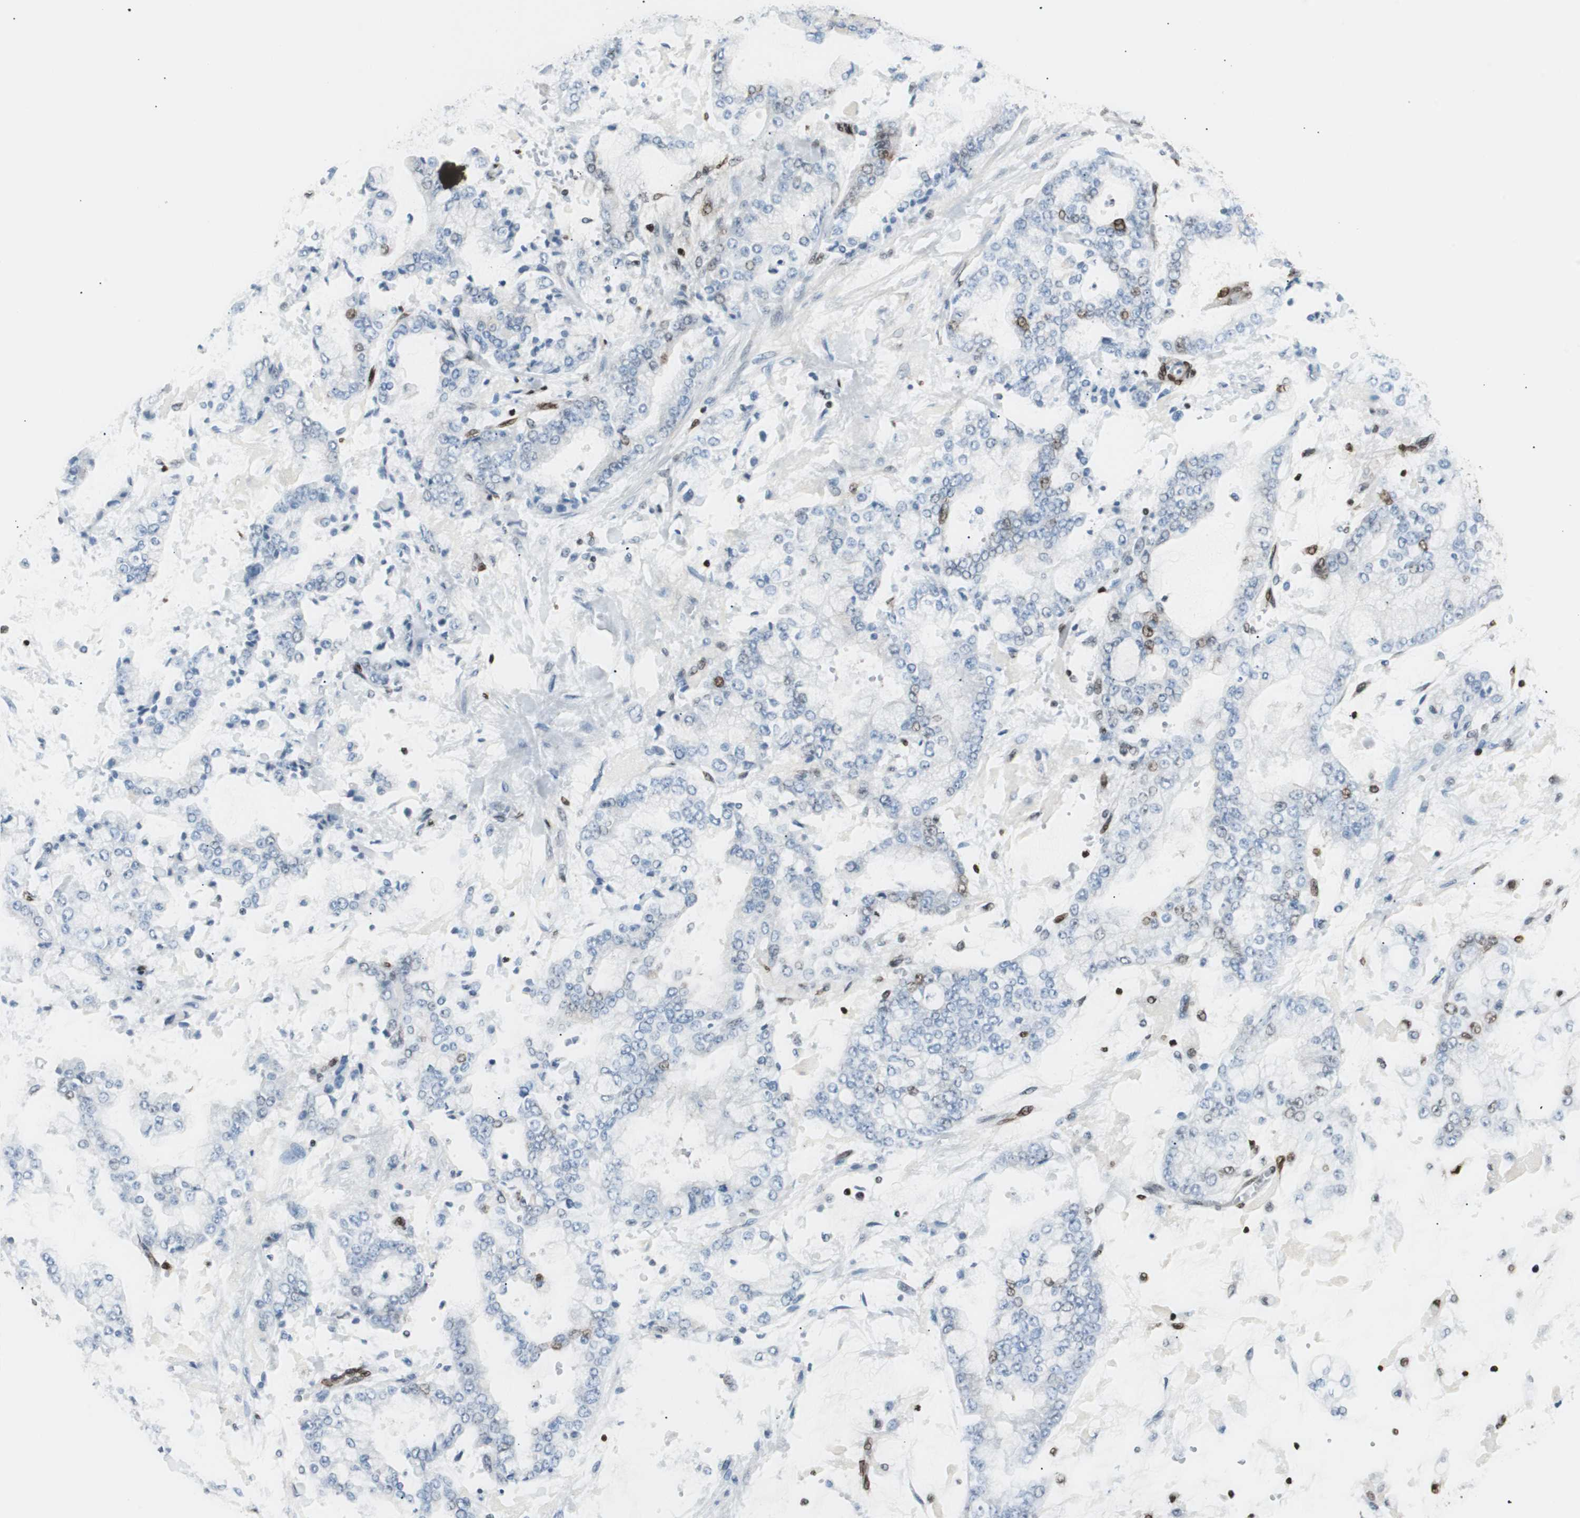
{"staining": {"intensity": "negative", "quantity": "none", "location": "none"}, "tissue": "stomach cancer", "cell_type": "Tumor cells", "image_type": "cancer", "snomed": [{"axis": "morphology", "description": "Adenocarcinoma, NOS"}, {"axis": "topography", "description": "Stomach"}], "caption": "A photomicrograph of stomach adenocarcinoma stained for a protein demonstrates no brown staining in tumor cells.", "gene": "EWSR1", "patient": {"sex": "male", "age": 76}}